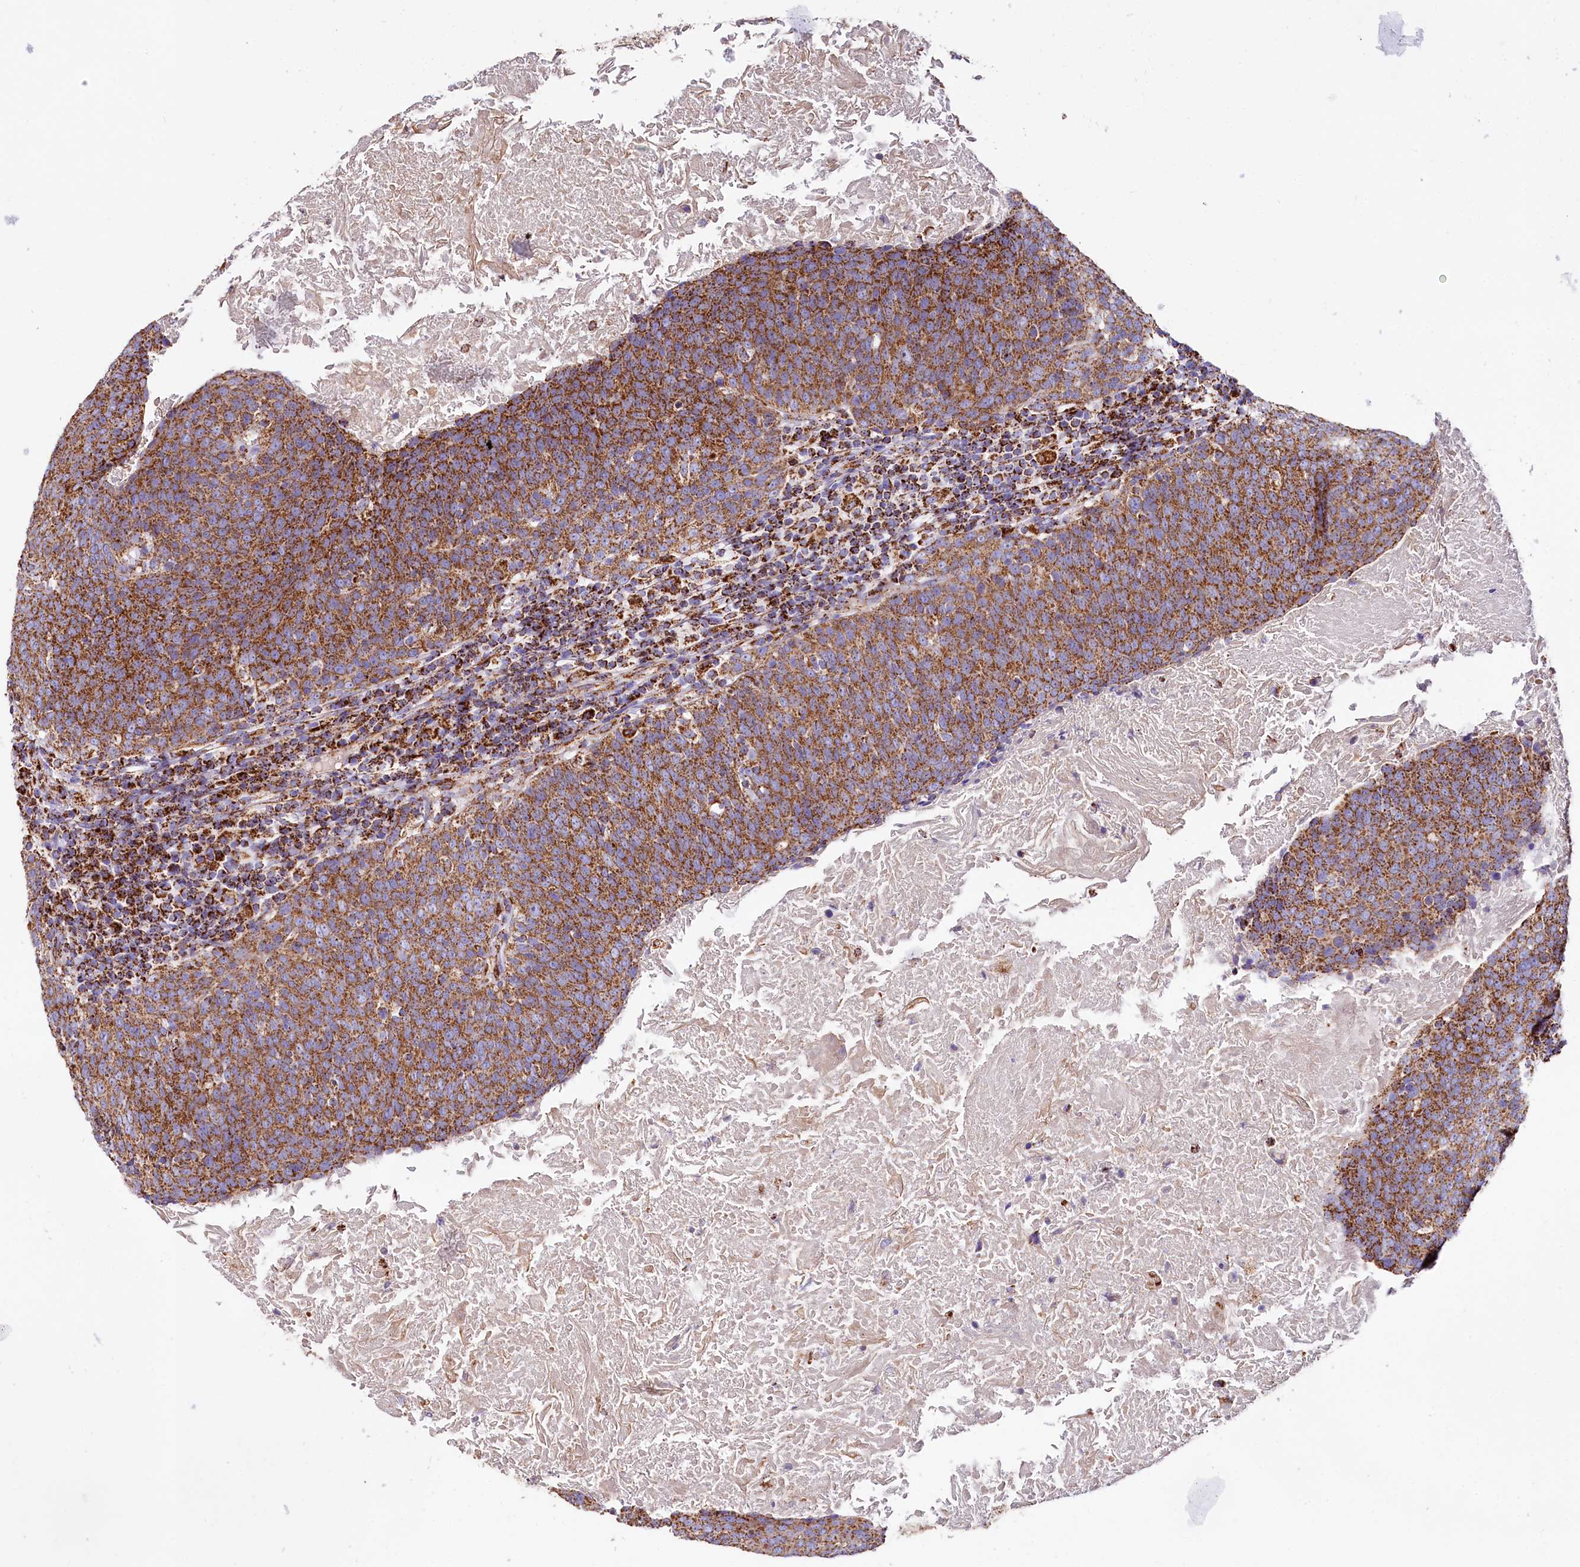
{"staining": {"intensity": "strong", "quantity": ">75%", "location": "cytoplasmic/membranous"}, "tissue": "head and neck cancer", "cell_type": "Tumor cells", "image_type": "cancer", "snomed": [{"axis": "morphology", "description": "Squamous cell carcinoma, NOS"}, {"axis": "morphology", "description": "Squamous cell carcinoma, metastatic, NOS"}, {"axis": "topography", "description": "Lymph node"}, {"axis": "topography", "description": "Head-Neck"}], "caption": "Metastatic squamous cell carcinoma (head and neck) stained with immunohistochemistry displays strong cytoplasmic/membranous positivity in approximately >75% of tumor cells.", "gene": "APLP2", "patient": {"sex": "male", "age": 62}}